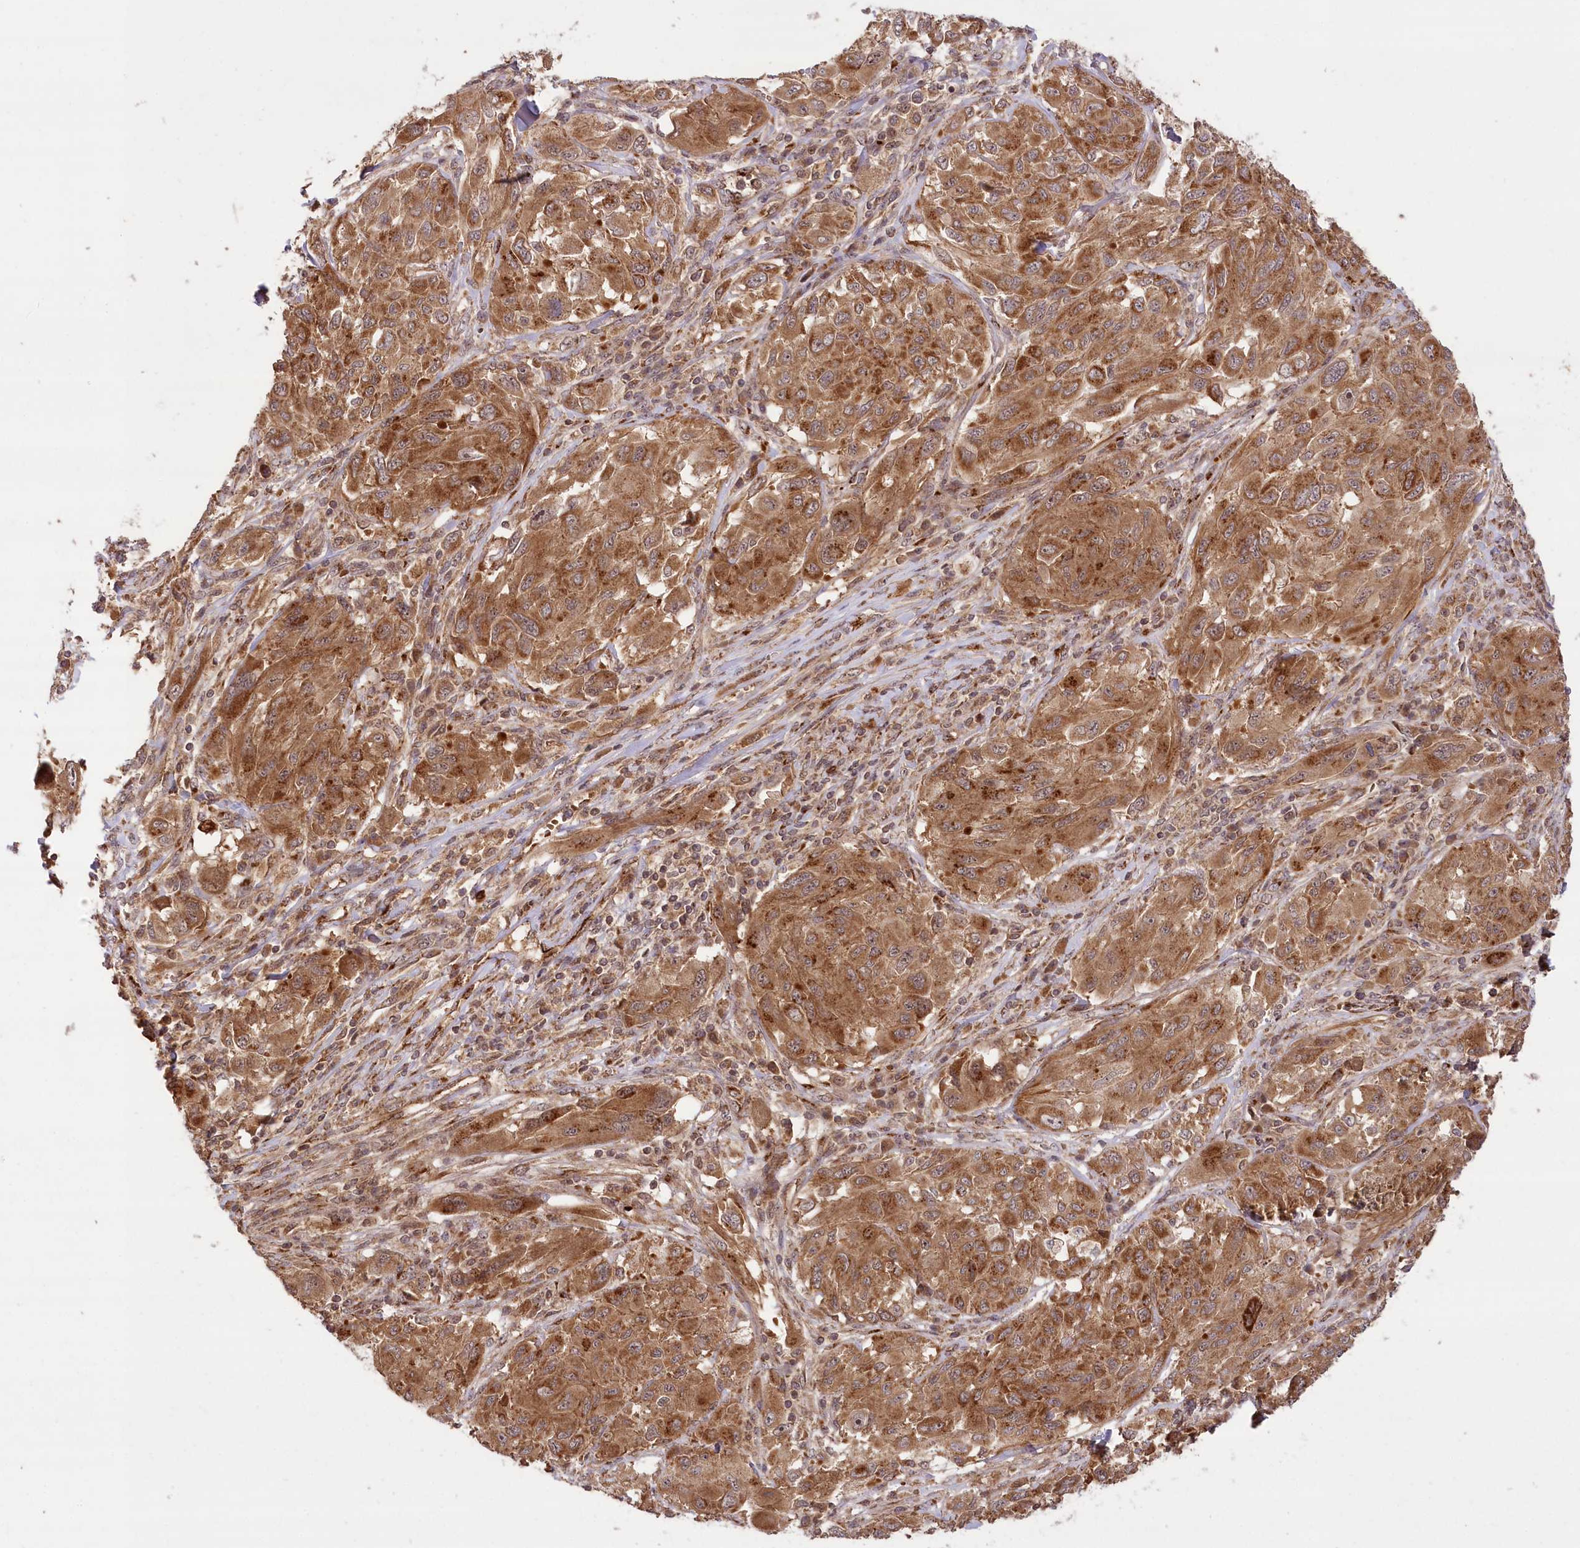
{"staining": {"intensity": "moderate", "quantity": ">75%", "location": "cytoplasmic/membranous"}, "tissue": "melanoma", "cell_type": "Tumor cells", "image_type": "cancer", "snomed": [{"axis": "morphology", "description": "Malignant melanoma, NOS"}, {"axis": "topography", "description": "Skin"}], "caption": "Tumor cells exhibit moderate cytoplasmic/membranous staining in approximately >75% of cells in malignant melanoma. (brown staining indicates protein expression, while blue staining denotes nuclei).", "gene": "CARD19", "patient": {"sex": "female", "age": 91}}